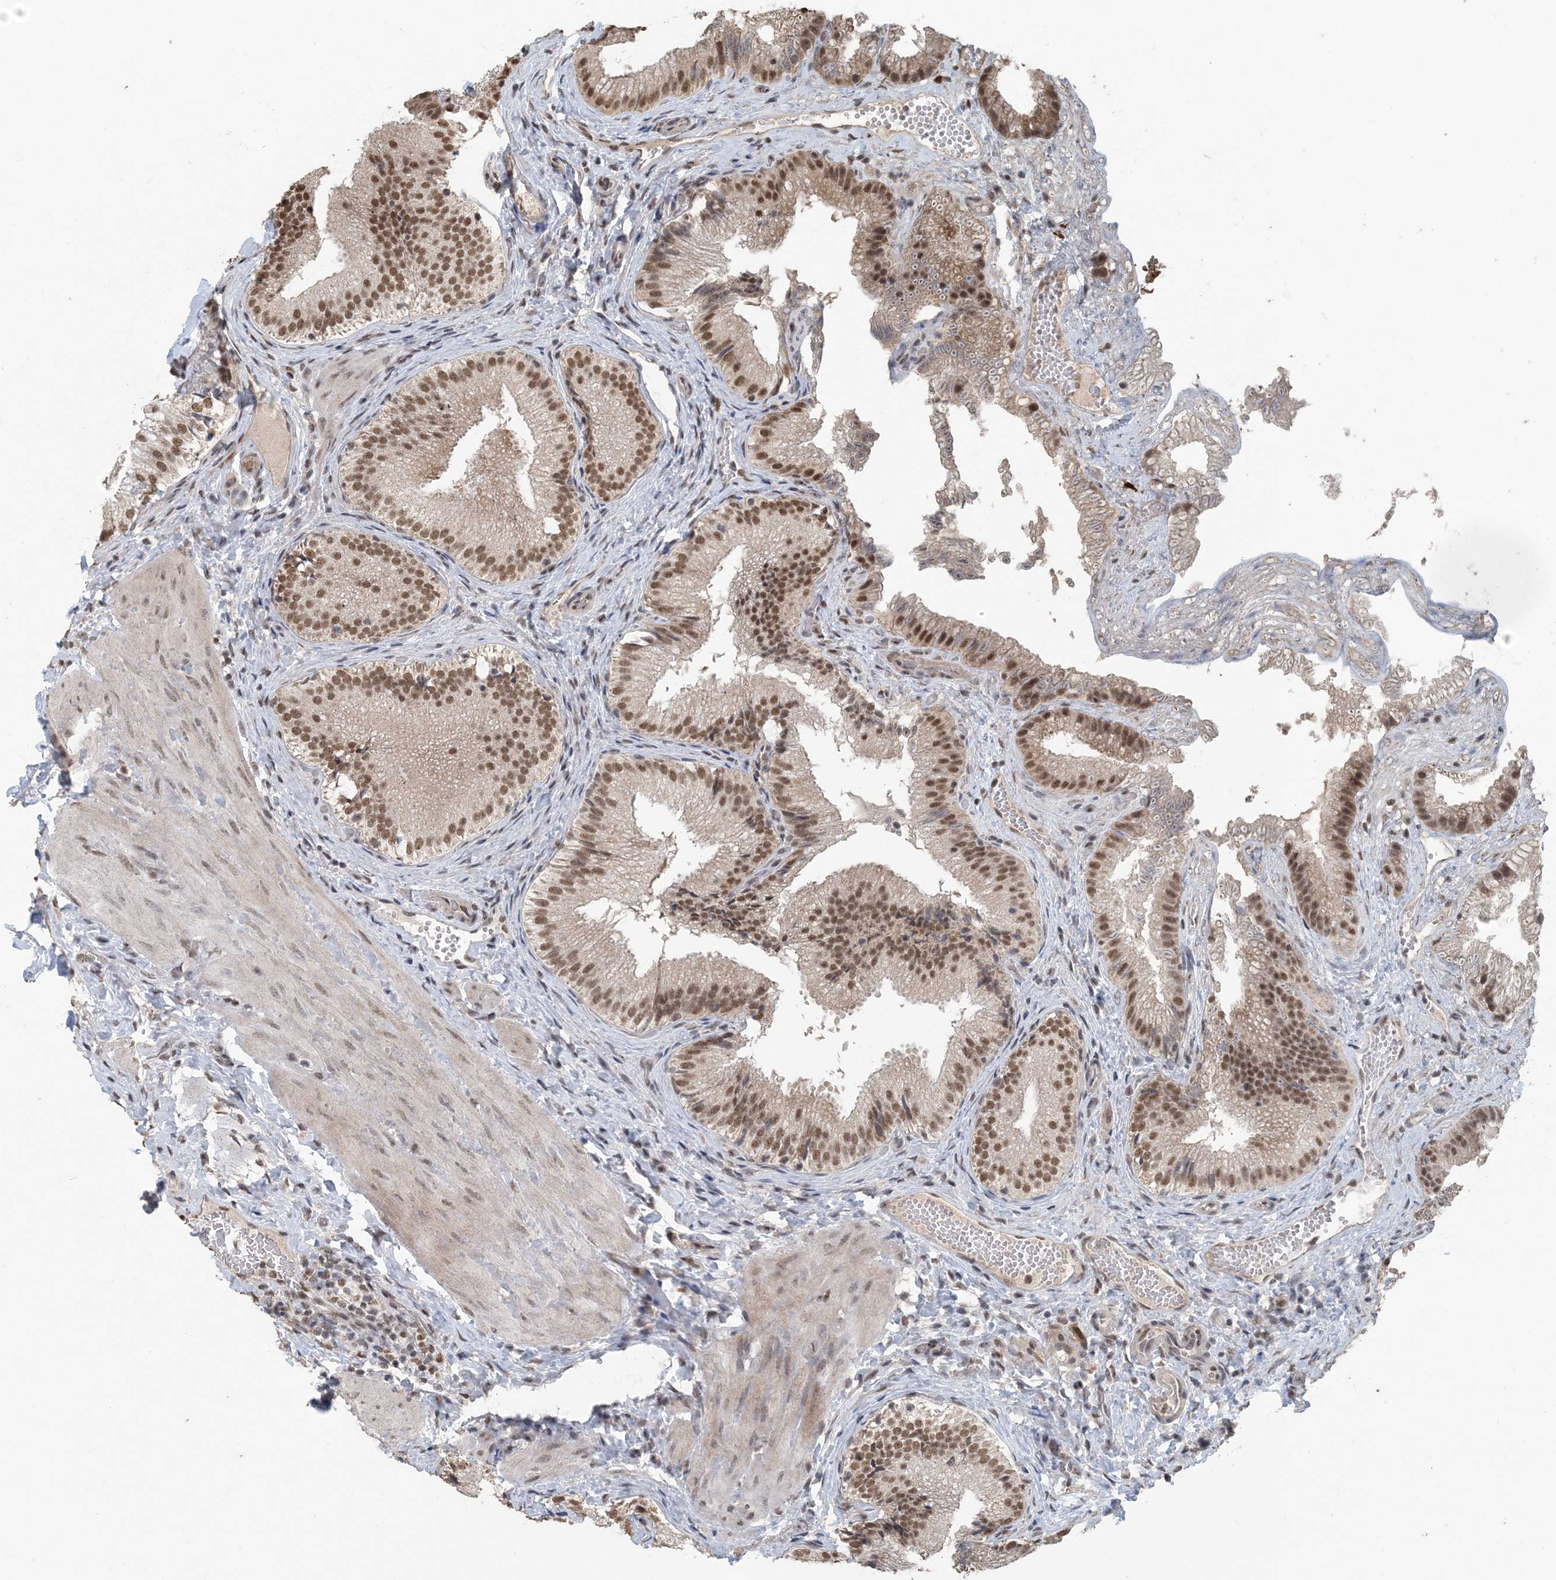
{"staining": {"intensity": "moderate", "quantity": ">75%", "location": "nuclear"}, "tissue": "gallbladder", "cell_type": "Glandular cells", "image_type": "normal", "snomed": [{"axis": "morphology", "description": "Normal tissue, NOS"}, {"axis": "topography", "description": "Gallbladder"}], "caption": "Immunohistochemical staining of normal human gallbladder displays >75% levels of moderate nuclear protein positivity in about >75% of glandular cells. The staining was performed using DAB to visualize the protein expression in brown, while the nuclei were stained in blue with hematoxylin (Magnification: 20x).", "gene": "MBD2", "patient": {"sex": "female", "age": 30}}